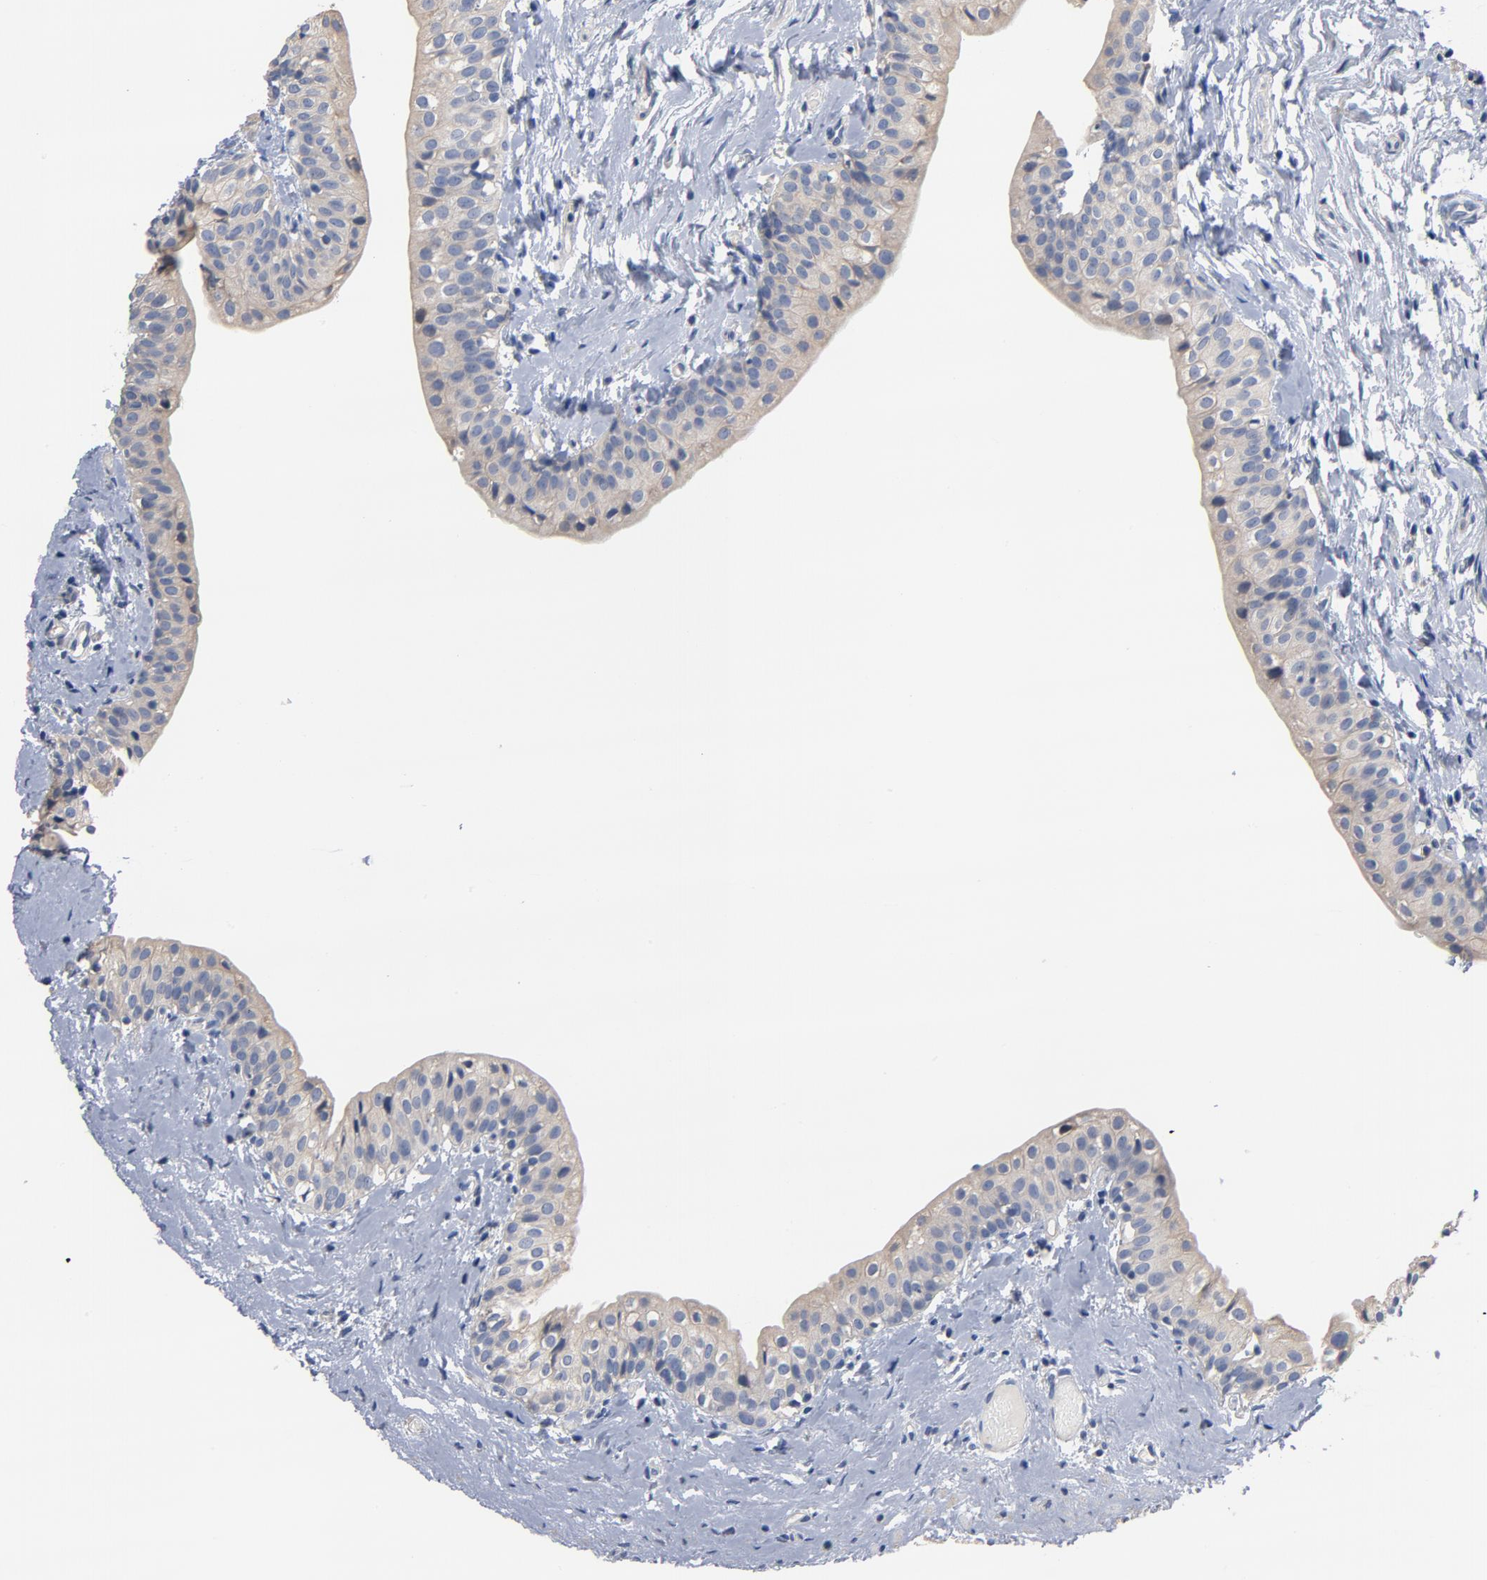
{"staining": {"intensity": "weak", "quantity": "<25%", "location": "cytoplasmic/membranous"}, "tissue": "urinary bladder", "cell_type": "Urothelial cells", "image_type": "normal", "snomed": [{"axis": "morphology", "description": "Normal tissue, NOS"}, {"axis": "topography", "description": "Urinary bladder"}], "caption": "The micrograph displays no significant staining in urothelial cells of urinary bladder.", "gene": "TLR4", "patient": {"sex": "male", "age": 59}}